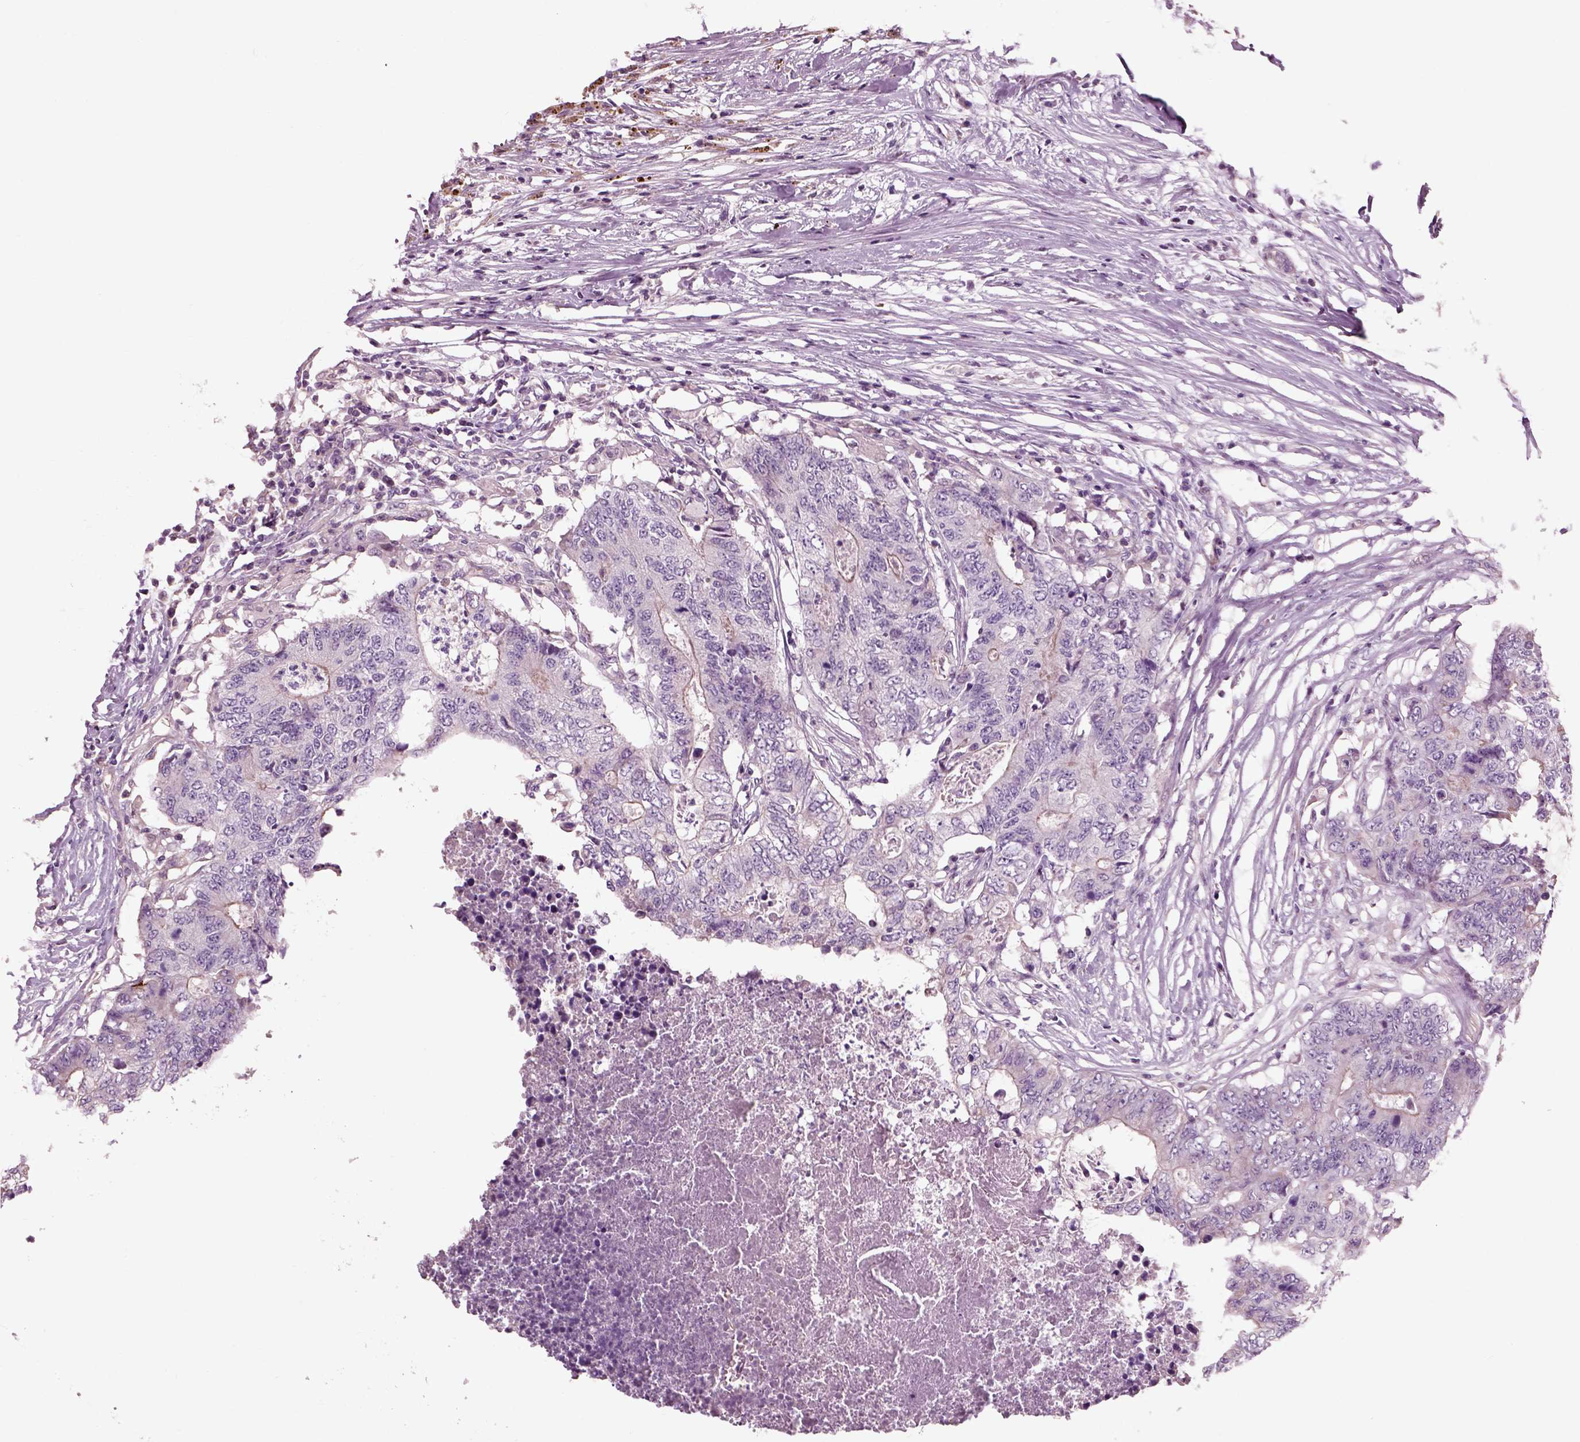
{"staining": {"intensity": "negative", "quantity": "none", "location": "none"}, "tissue": "colorectal cancer", "cell_type": "Tumor cells", "image_type": "cancer", "snomed": [{"axis": "morphology", "description": "Adenocarcinoma, NOS"}, {"axis": "topography", "description": "Colon"}], "caption": "IHC micrograph of human adenocarcinoma (colorectal) stained for a protein (brown), which demonstrates no positivity in tumor cells. Brightfield microscopy of immunohistochemistry stained with DAB (3,3'-diaminobenzidine) (brown) and hematoxylin (blue), captured at high magnification.", "gene": "CHGB", "patient": {"sex": "female", "age": 48}}